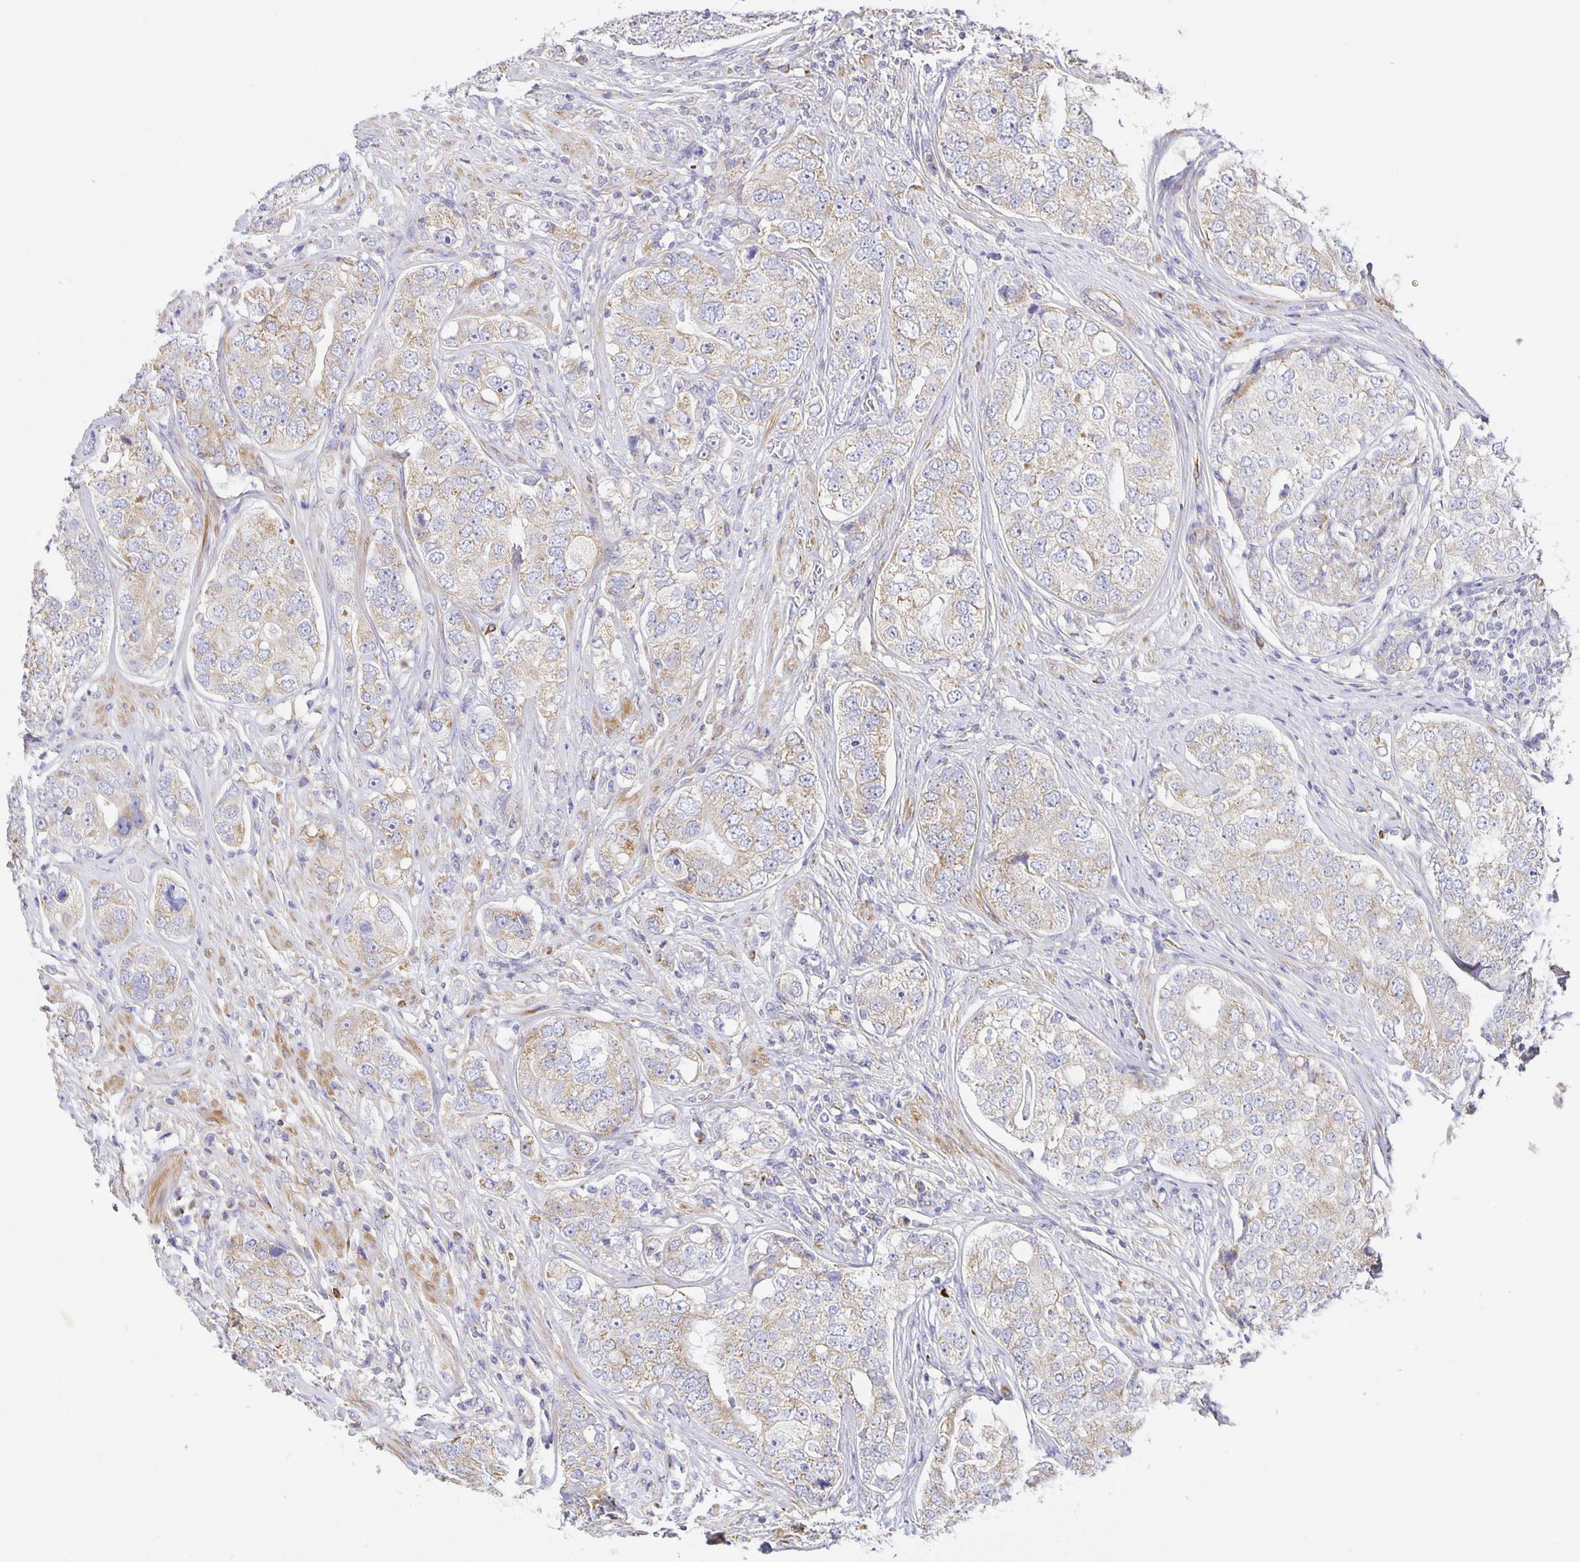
{"staining": {"intensity": "weak", "quantity": "<25%", "location": "cytoplasmic/membranous"}, "tissue": "prostate cancer", "cell_type": "Tumor cells", "image_type": "cancer", "snomed": [{"axis": "morphology", "description": "Adenocarcinoma, High grade"}, {"axis": "topography", "description": "Prostate"}], "caption": "Micrograph shows no significant protein expression in tumor cells of prostate high-grade adenocarcinoma.", "gene": "FLRT3", "patient": {"sex": "male", "age": 60}}